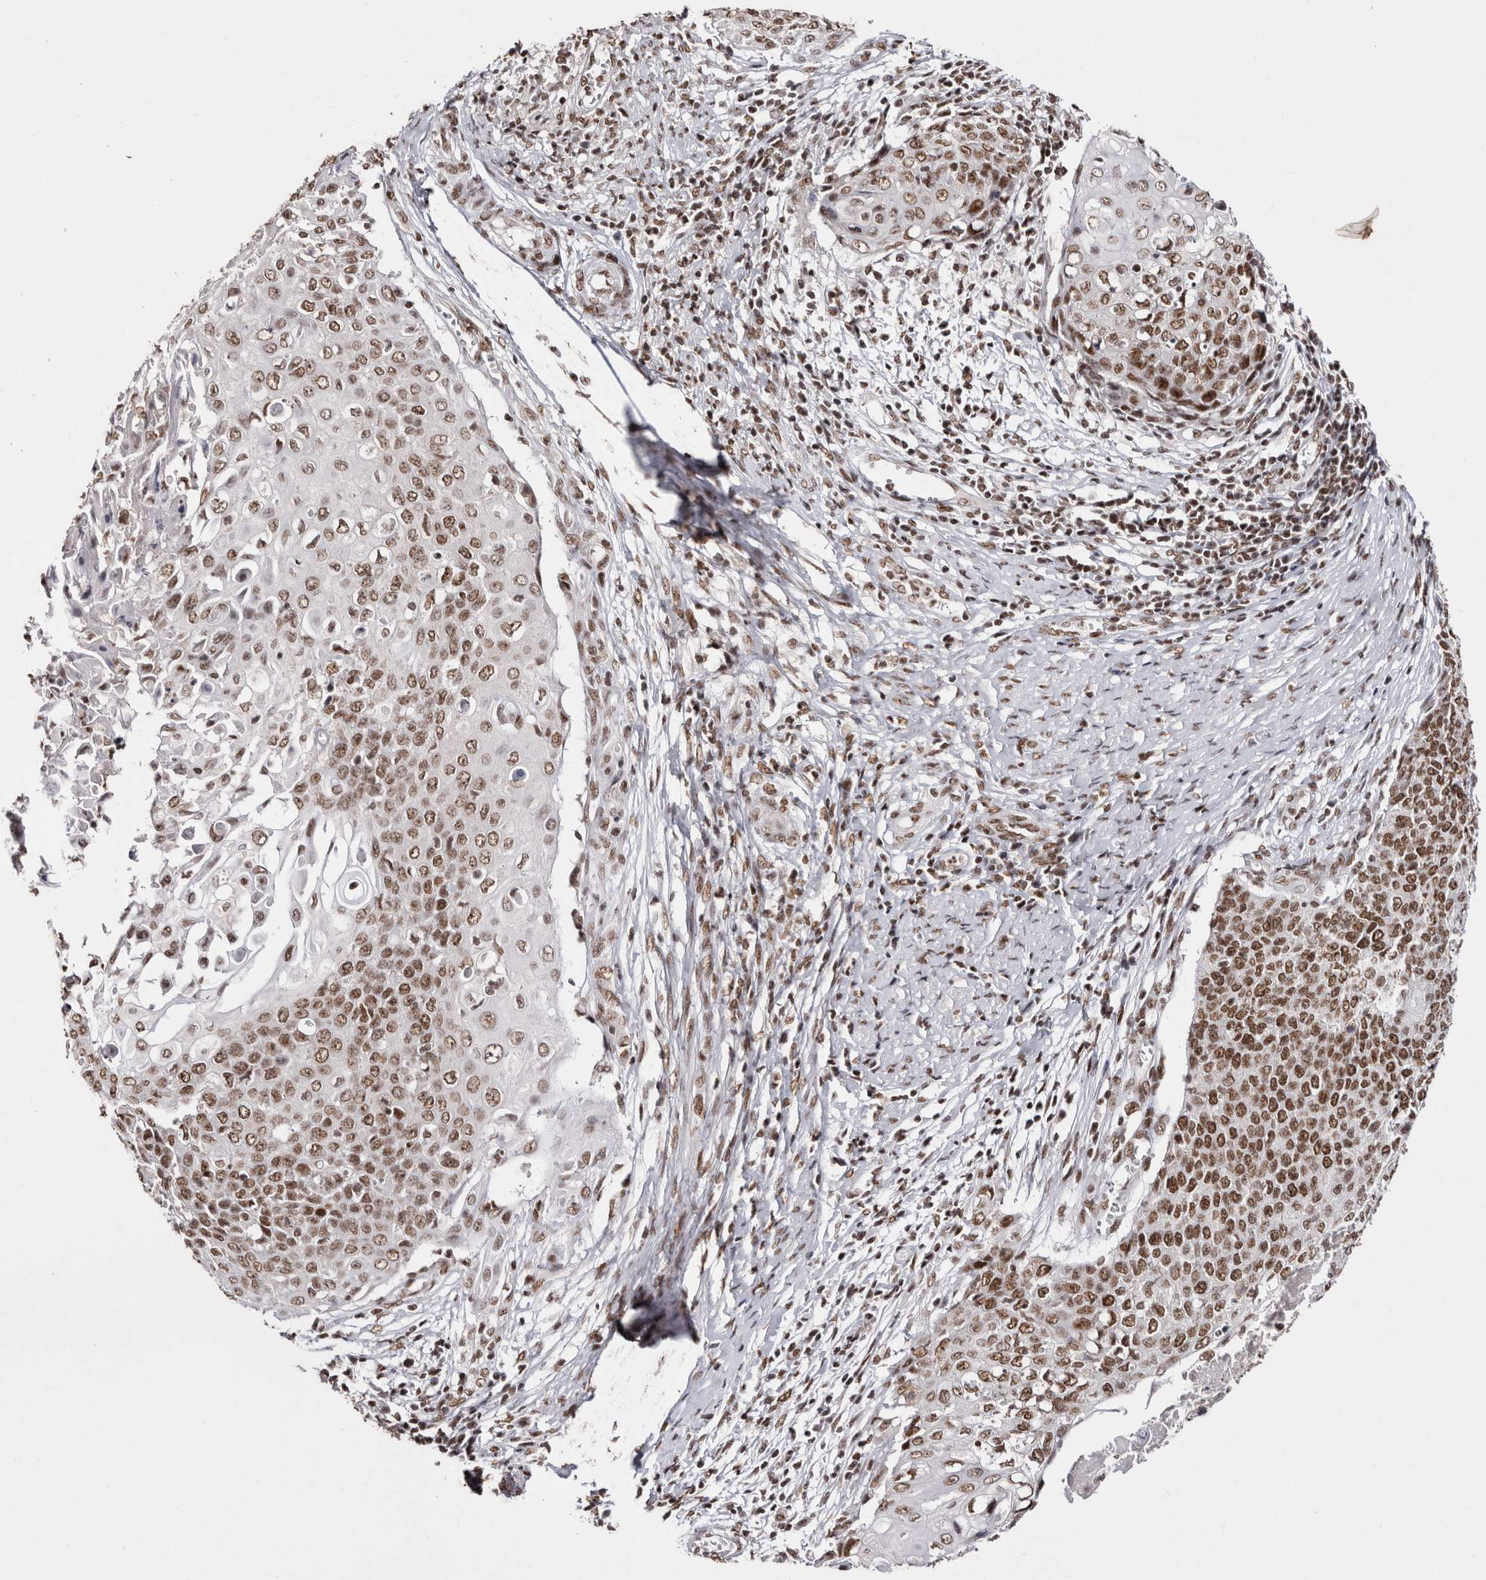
{"staining": {"intensity": "moderate", "quantity": ">75%", "location": "nuclear"}, "tissue": "cervical cancer", "cell_type": "Tumor cells", "image_type": "cancer", "snomed": [{"axis": "morphology", "description": "Squamous cell carcinoma, NOS"}, {"axis": "topography", "description": "Cervix"}], "caption": "This photomicrograph shows IHC staining of human squamous cell carcinoma (cervical), with medium moderate nuclear expression in about >75% of tumor cells.", "gene": "SMC1A", "patient": {"sex": "female", "age": 39}}